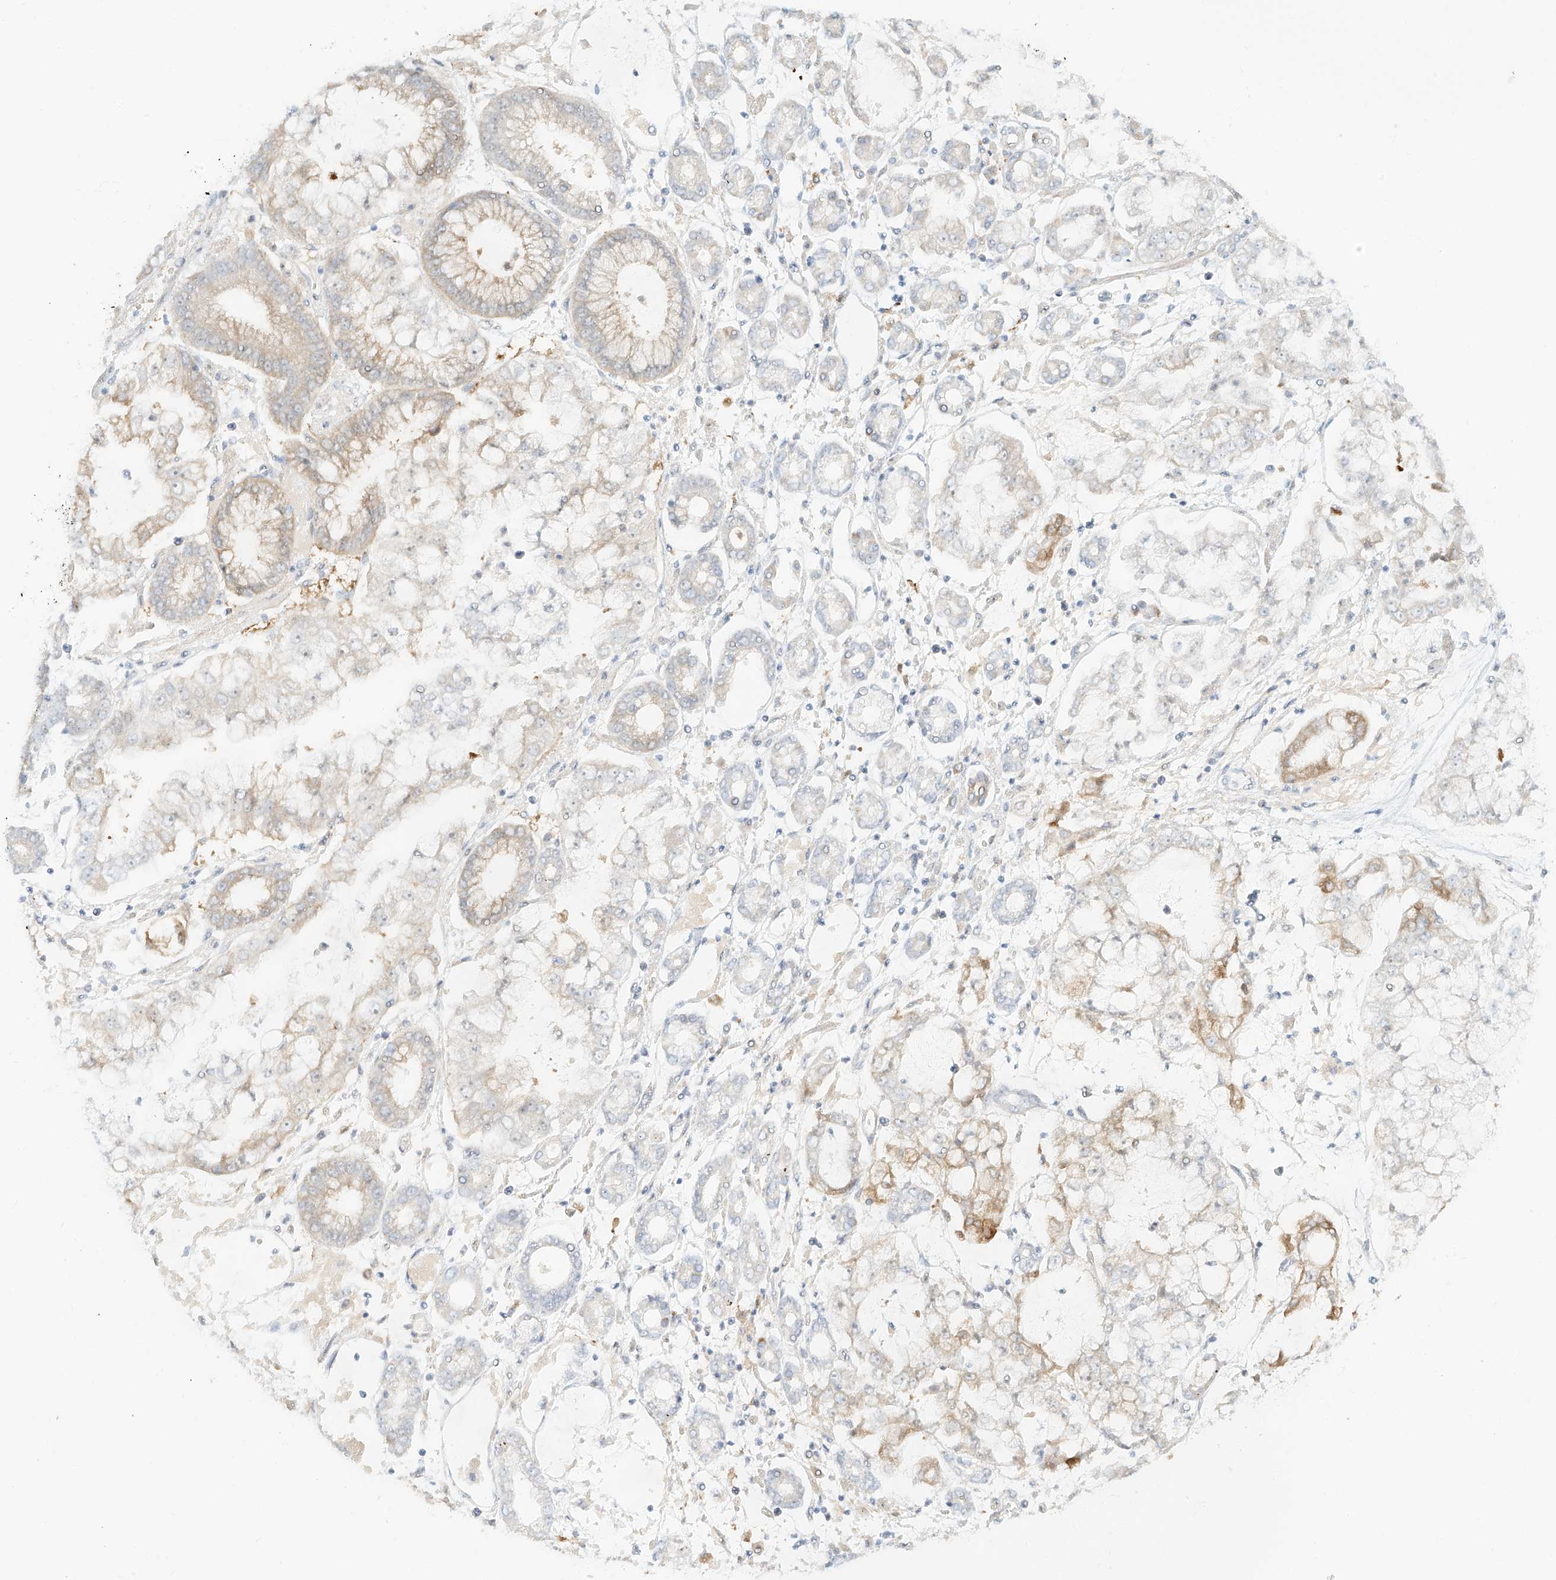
{"staining": {"intensity": "moderate", "quantity": "<25%", "location": "cytoplasmic/membranous"}, "tissue": "stomach cancer", "cell_type": "Tumor cells", "image_type": "cancer", "snomed": [{"axis": "morphology", "description": "Adenocarcinoma, NOS"}, {"axis": "topography", "description": "Stomach"}], "caption": "Stomach cancer stained for a protein (brown) demonstrates moderate cytoplasmic/membranous positive expression in about <25% of tumor cells.", "gene": "UPK1B", "patient": {"sex": "male", "age": 76}}